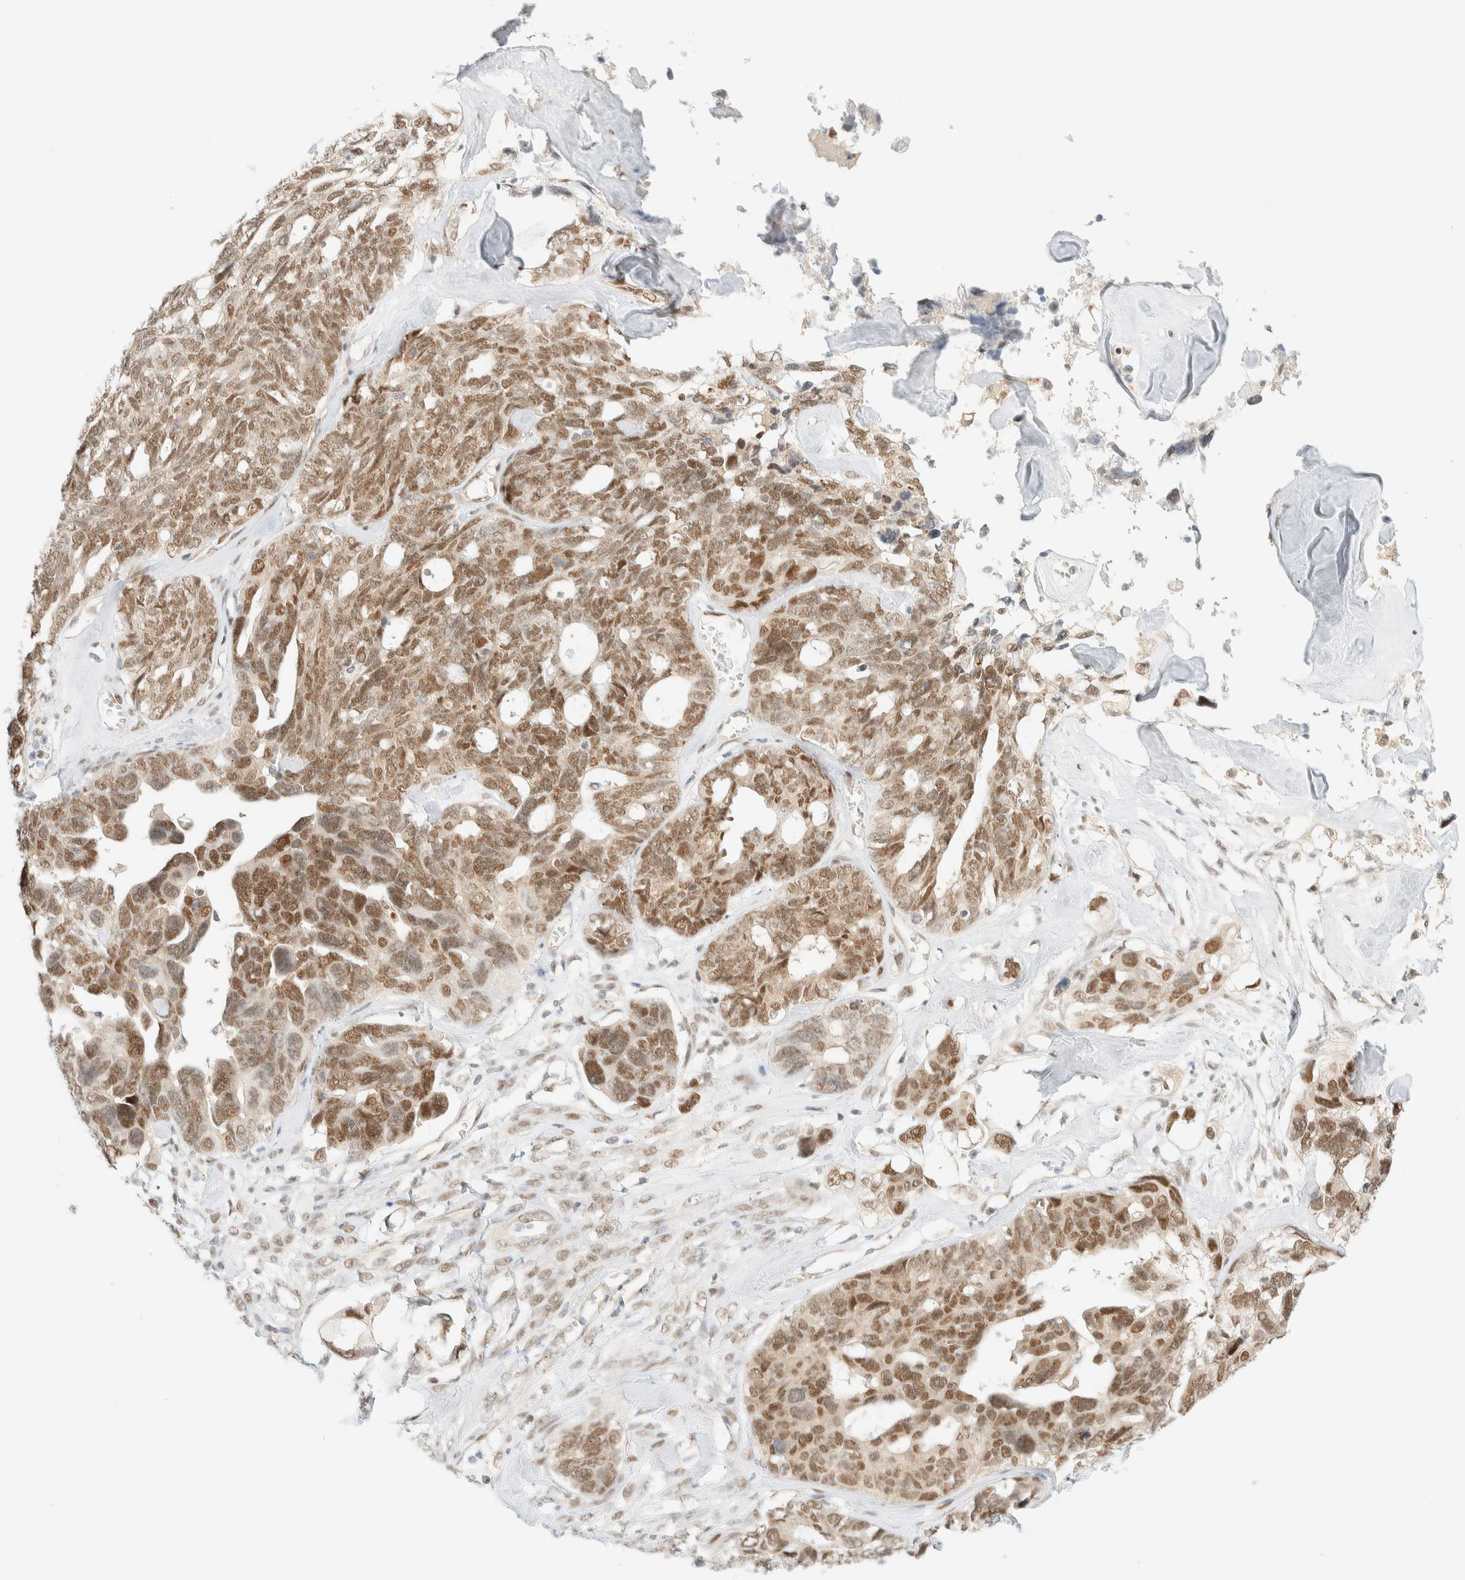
{"staining": {"intensity": "moderate", "quantity": ">75%", "location": "nuclear"}, "tissue": "ovarian cancer", "cell_type": "Tumor cells", "image_type": "cancer", "snomed": [{"axis": "morphology", "description": "Cystadenocarcinoma, serous, NOS"}, {"axis": "topography", "description": "Ovary"}], "caption": "Ovarian cancer (serous cystadenocarcinoma) was stained to show a protein in brown. There is medium levels of moderate nuclear staining in about >75% of tumor cells. (Brightfield microscopy of DAB IHC at high magnification).", "gene": "PYGO2", "patient": {"sex": "female", "age": 79}}